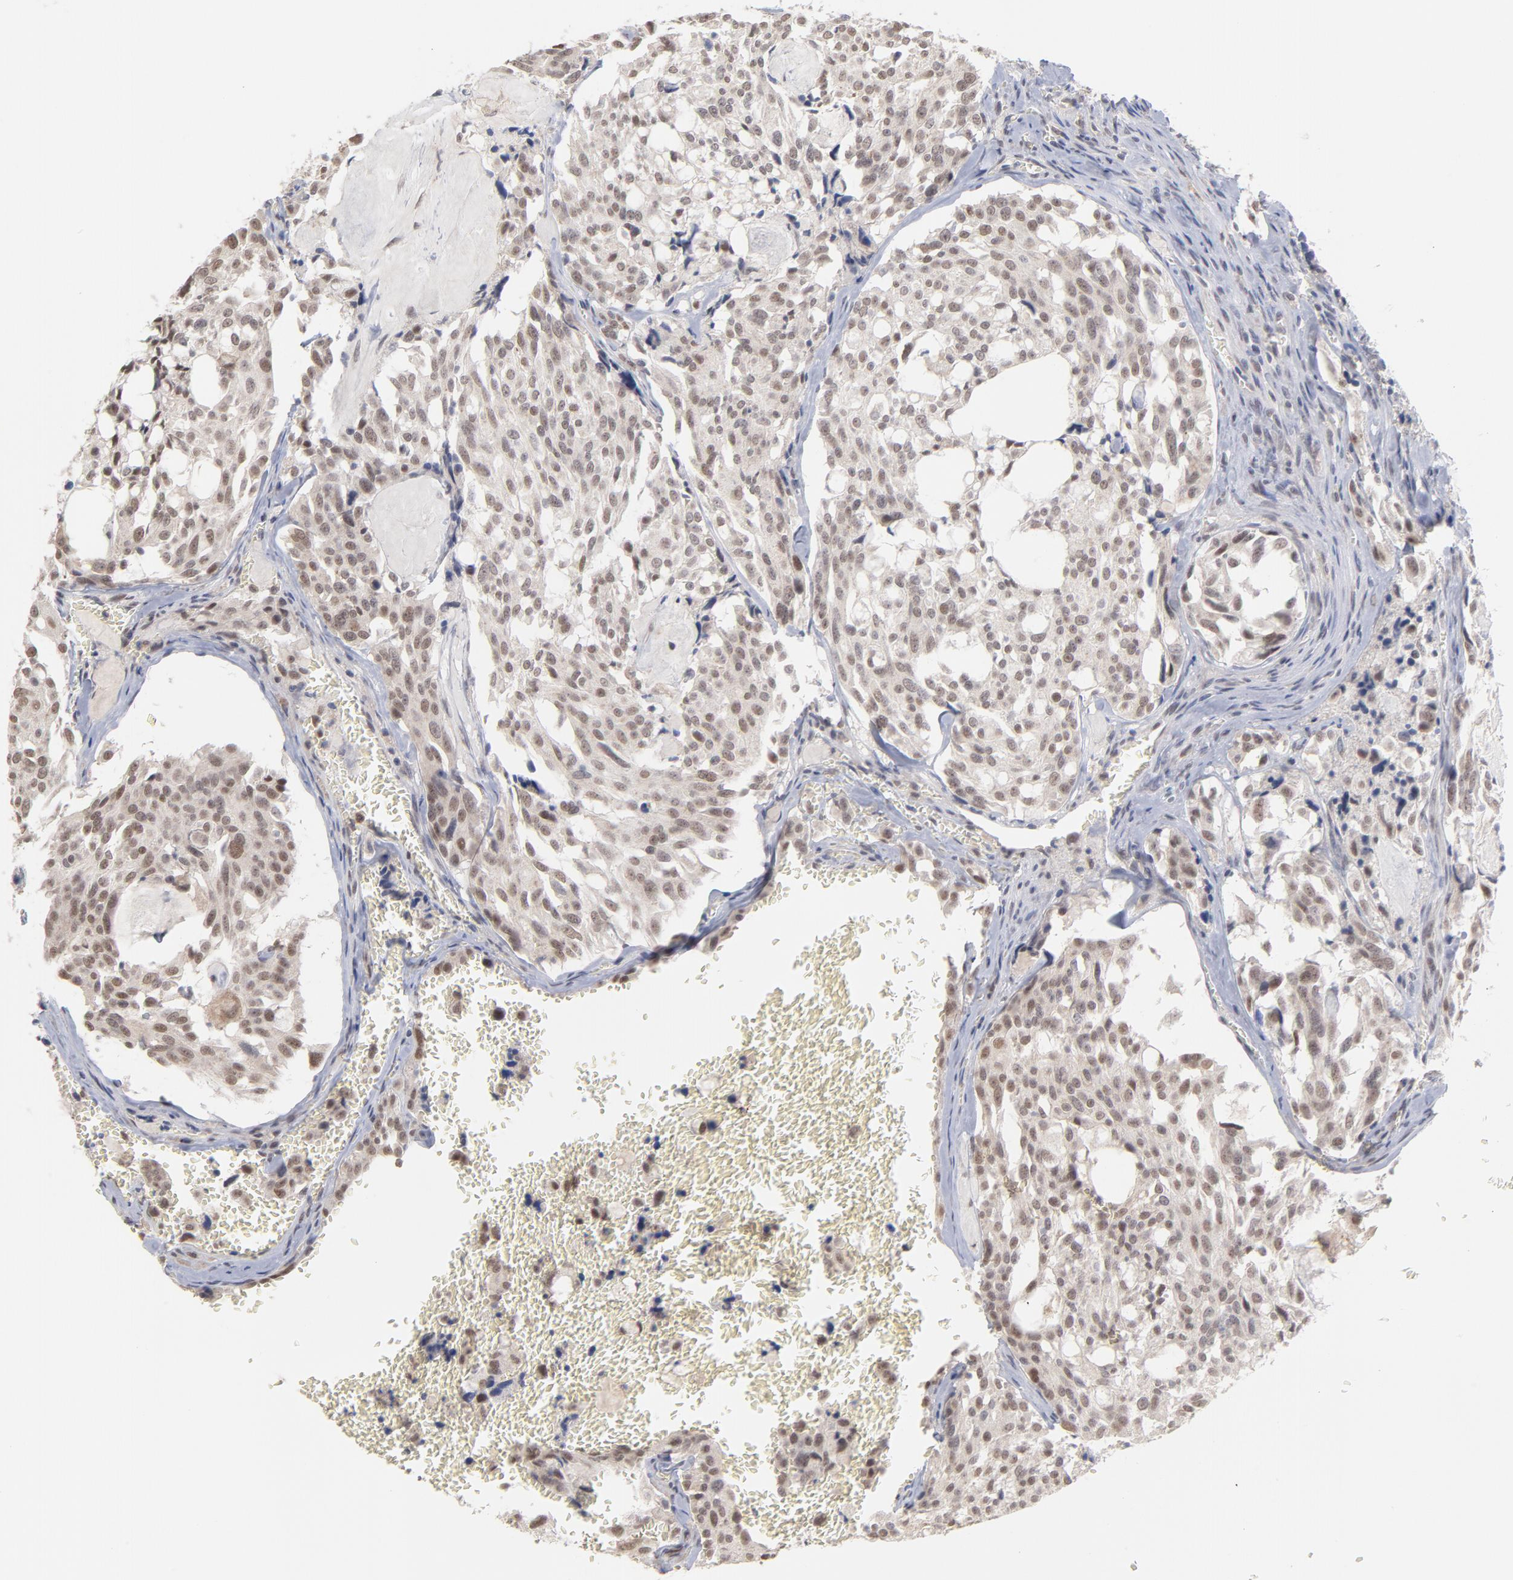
{"staining": {"intensity": "weak", "quantity": ">75%", "location": "nuclear"}, "tissue": "thyroid cancer", "cell_type": "Tumor cells", "image_type": "cancer", "snomed": [{"axis": "morphology", "description": "Carcinoma, NOS"}, {"axis": "morphology", "description": "Carcinoid, malignant, NOS"}, {"axis": "topography", "description": "Thyroid gland"}], "caption": "Approximately >75% of tumor cells in thyroid cancer reveal weak nuclear protein expression as visualized by brown immunohistochemical staining.", "gene": "OAS1", "patient": {"sex": "male", "age": 33}}